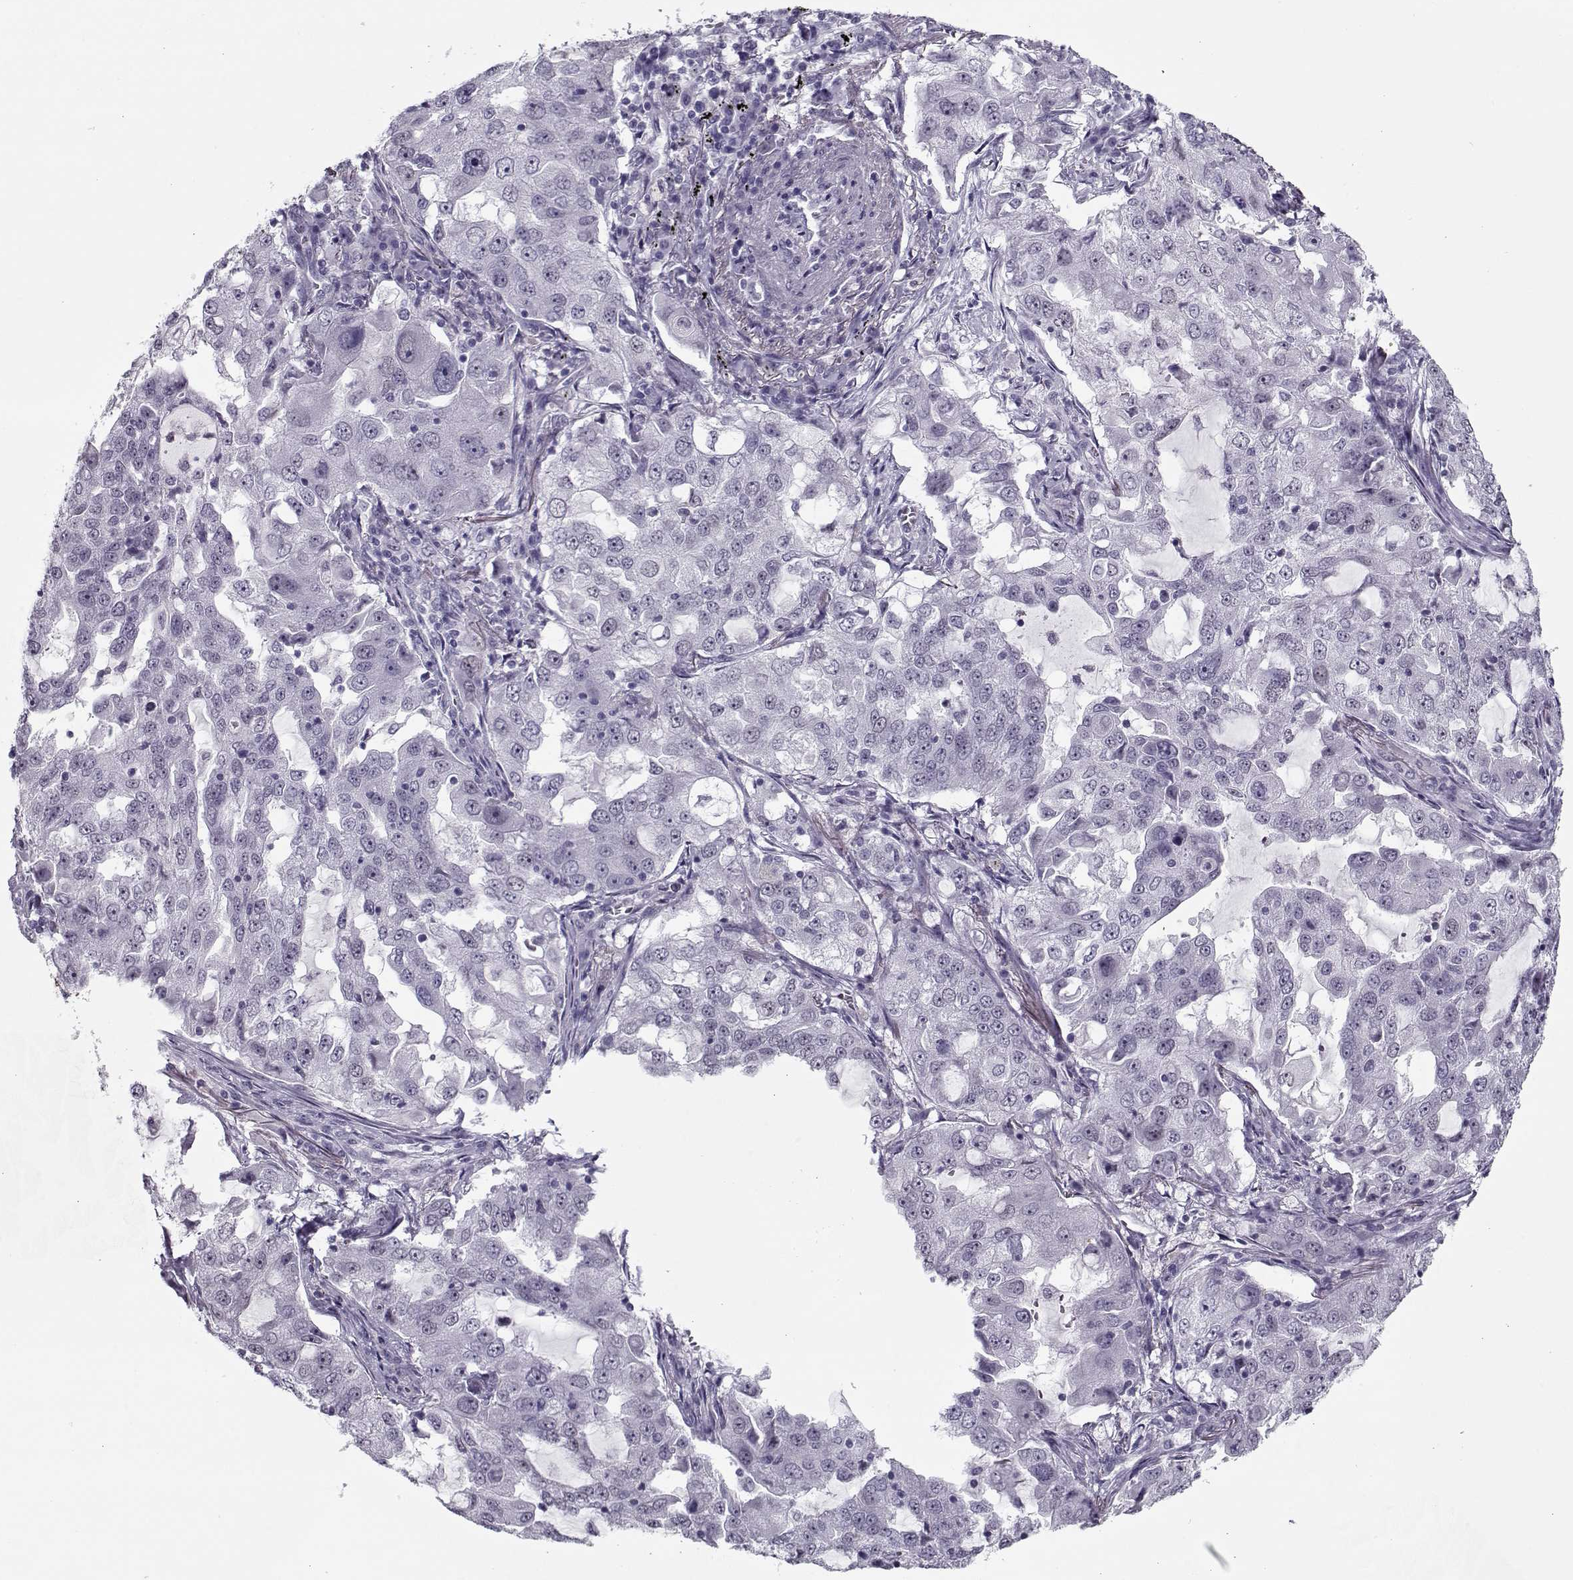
{"staining": {"intensity": "negative", "quantity": "none", "location": "none"}, "tissue": "lung cancer", "cell_type": "Tumor cells", "image_type": "cancer", "snomed": [{"axis": "morphology", "description": "Adenocarcinoma, NOS"}, {"axis": "topography", "description": "Lung"}], "caption": "A high-resolution histopathology image shows immunohistochemistry (IHC) staining of adenocarcinoma (lung), which demonstrates no significant positivity in tumor cells.", "gene": "CIBAR1", "patient": {"sex": "female", "age": 61}}